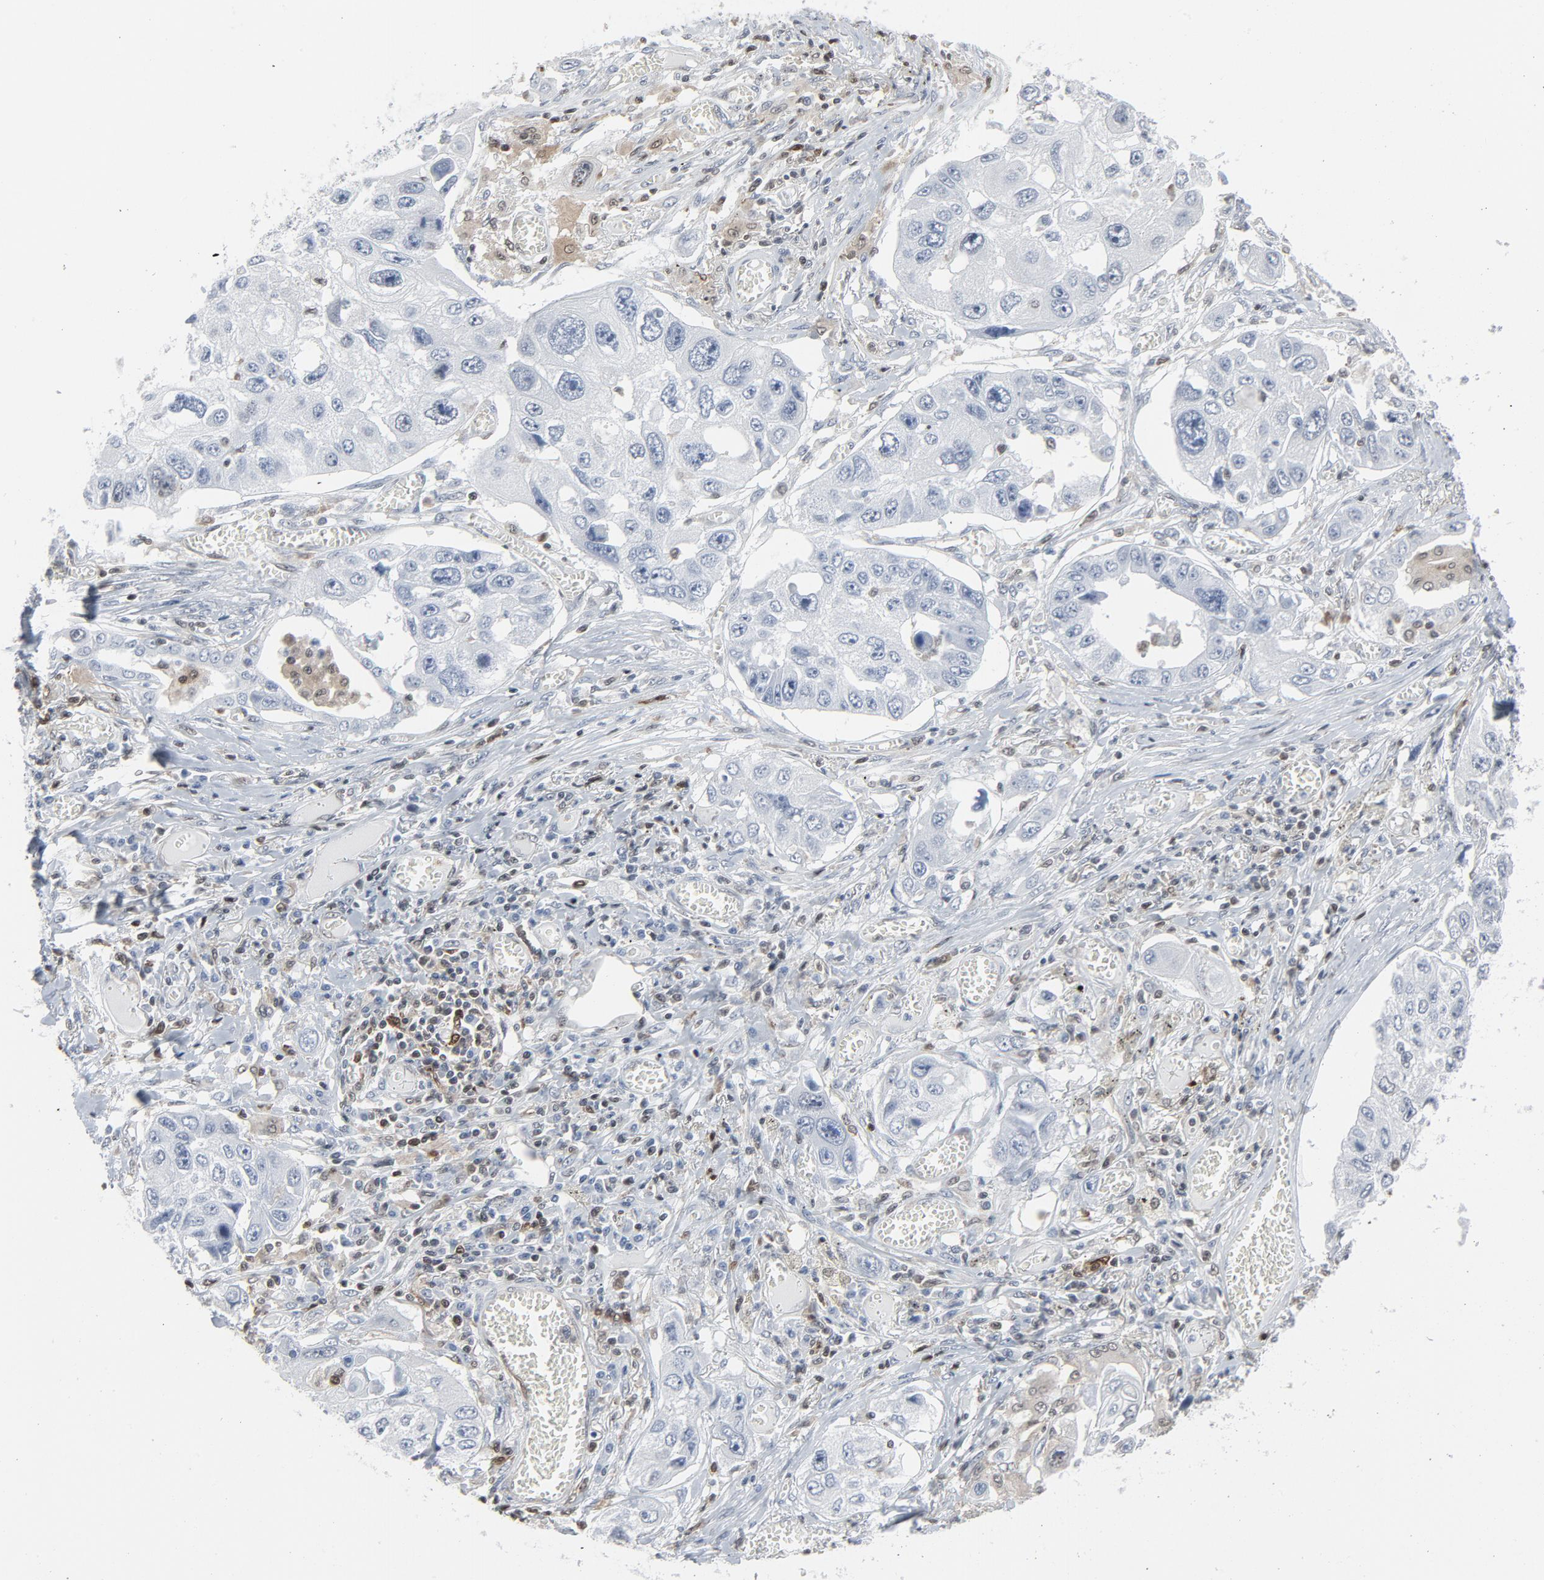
{"staining": {"intensity": "negative", "quantity": "none", "location": "none"}, "tissue": "lung cancer", "cell_type": "Tumor cells", "image_type": "cancer", "snomed": [{"axis": "morphology", "description": "Squamous cell carcinoma, NOS"}, {"axis": "topography", "description": "Lung"}], "caption": "An immunohistochemistry histopathology image of lung cancer (squamous cell carcinoma) is shown. There is no staining in tumor cells of lung cancer (squamous cell carcinoma).", "gene": "STAT5A", "patient": {"sex": "male", "age": 71}}